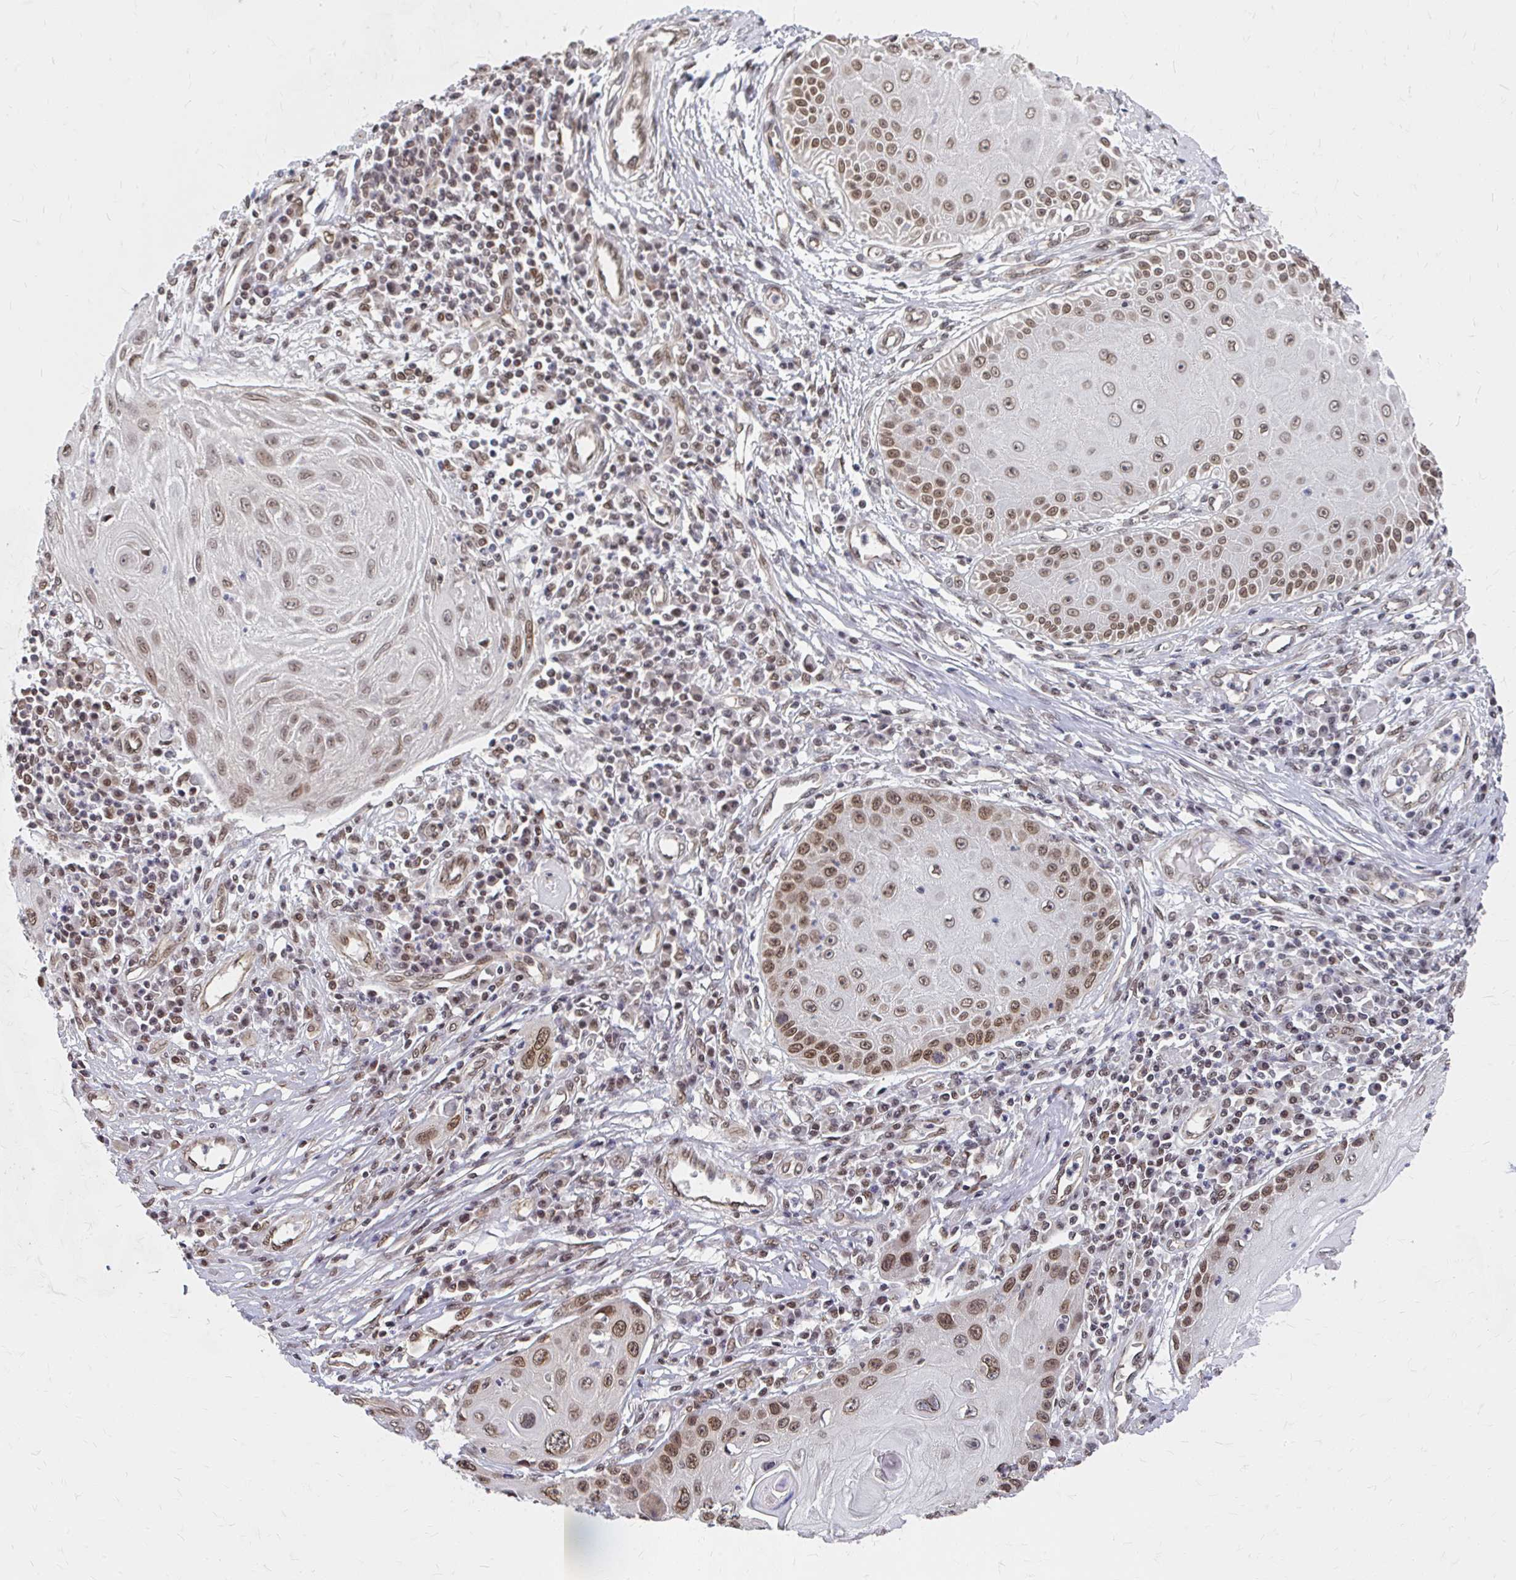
{"staining": {"intensity": "moderate", "quantity": ">75%", "location": "cytoplasmic/membranous,nuclear"}, "tissue": "skin cancer", "cell_type": "Tumor cells", "image_type": "cancer", "snomed": [{"axis": "morphology", "description": "Squamous cell carcinoma, NOS"}, {"axis": "topography", "description": "Skin"}, {"axis": "topography", "description": "Vulva"}], "caption": "Tumor cells demonstrate medium levels of moderate cytoplasmic/membranous and nuclear staining in about >75% of cells in human skin squamous cell carcinoma. The protein of interest is shown in brown color, while the nuclei are stained blue.", "gene": "XPO1", "patient": {"sex": "female", "age": 44}}